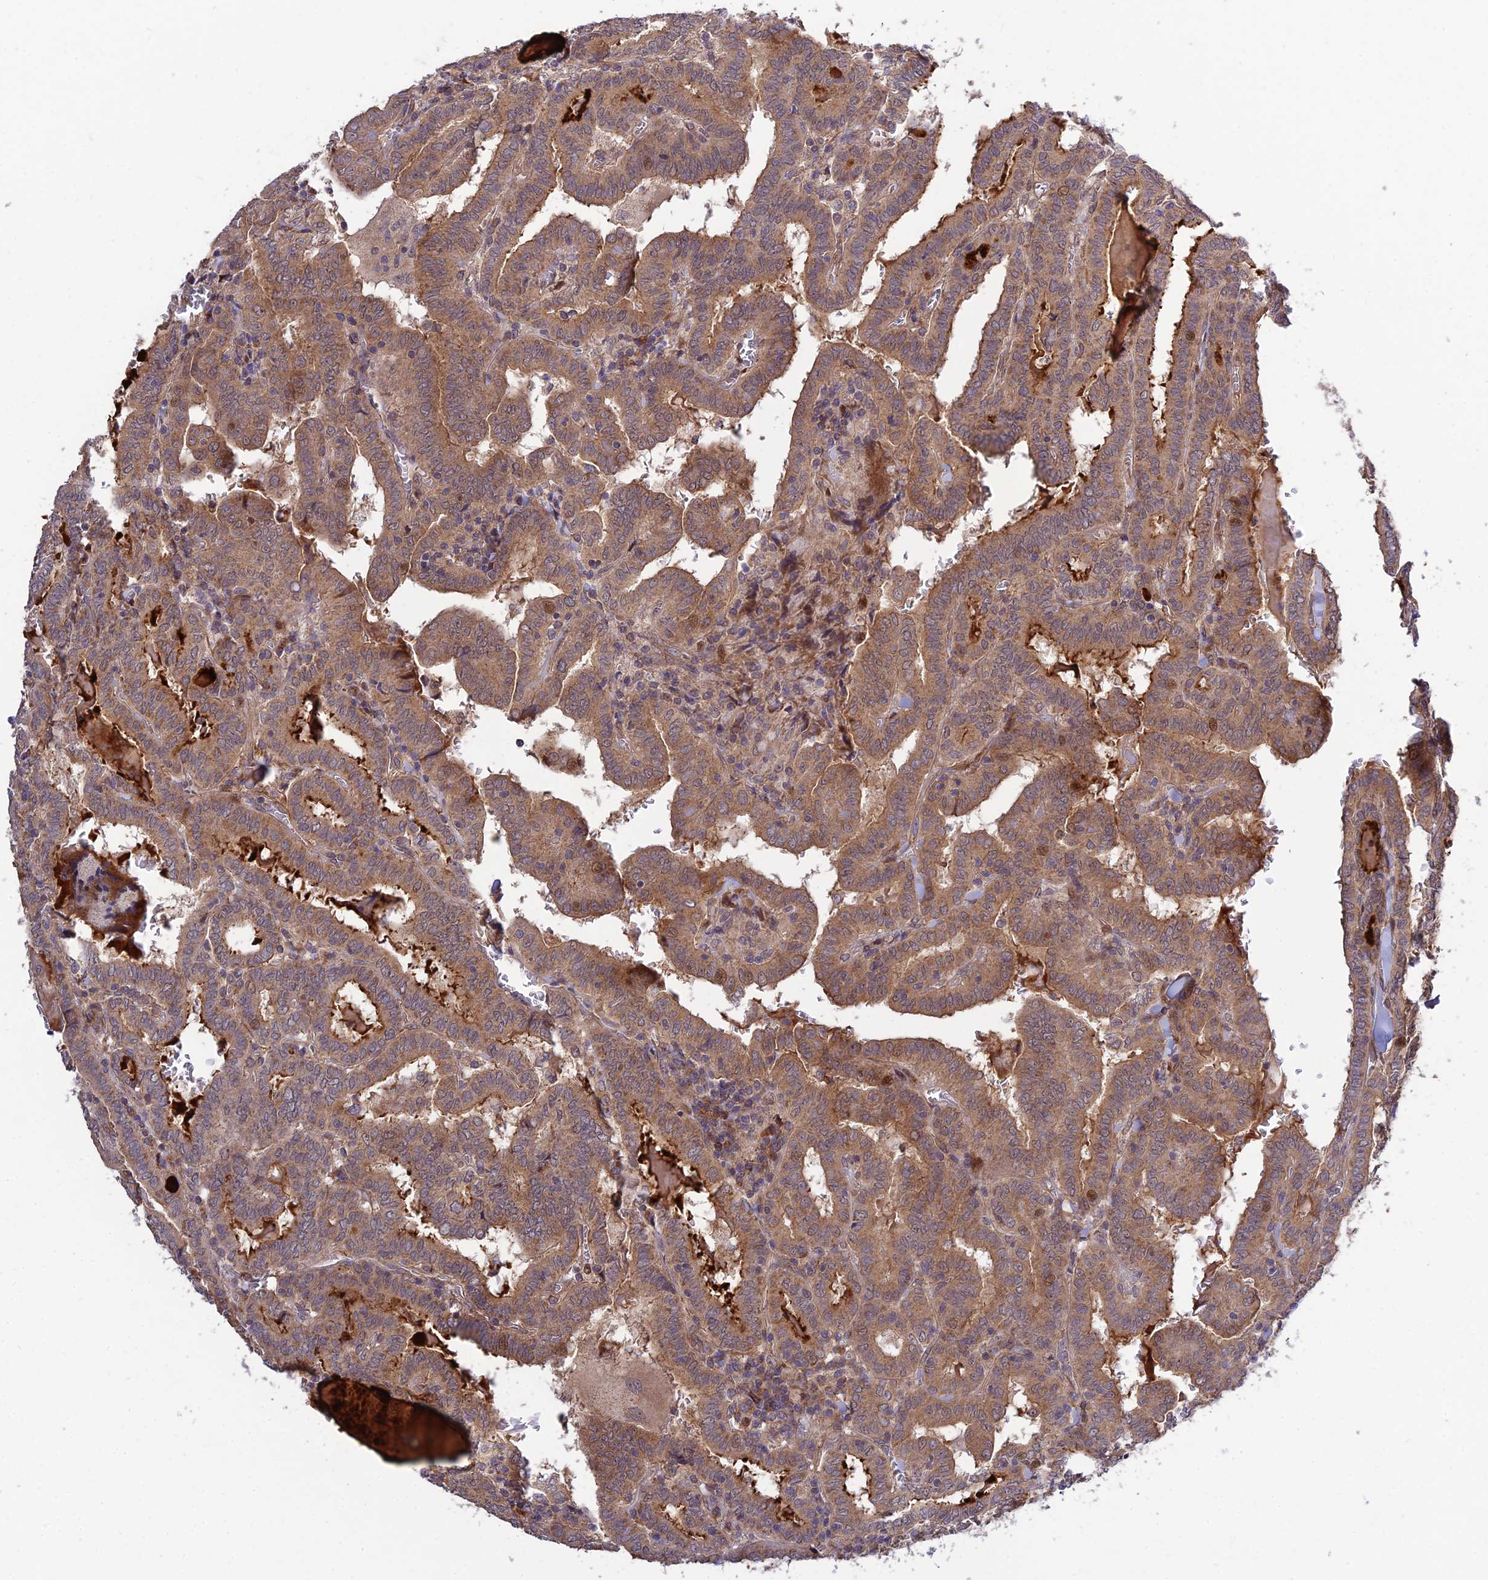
{"staining": {"intensity": "moderate", "quantity": ">75%", "location": "cytoplasmic/membranous"}, "tissue": "thyroid cancer", "cell_type": "Tumor cells", "image_type": "cancer", "snomed": [{"axis": "morphology", "description": "Papillary adenocarcinoma, NOS"}, {"axis": "topography", "description": "Thyroid gland"}], "caption": "High-magnification brightfield microscopy of thyroid papillary adenocarcinoma stained with DAB (brown) and counterstained with hematoxylin (blue). tumor cells exhibit moderate cytoplasmic/membranous positivity is present in about>75% of cells.", "gene": "PLEKHG2", "patient": {"sex": "female", "age": 72}}